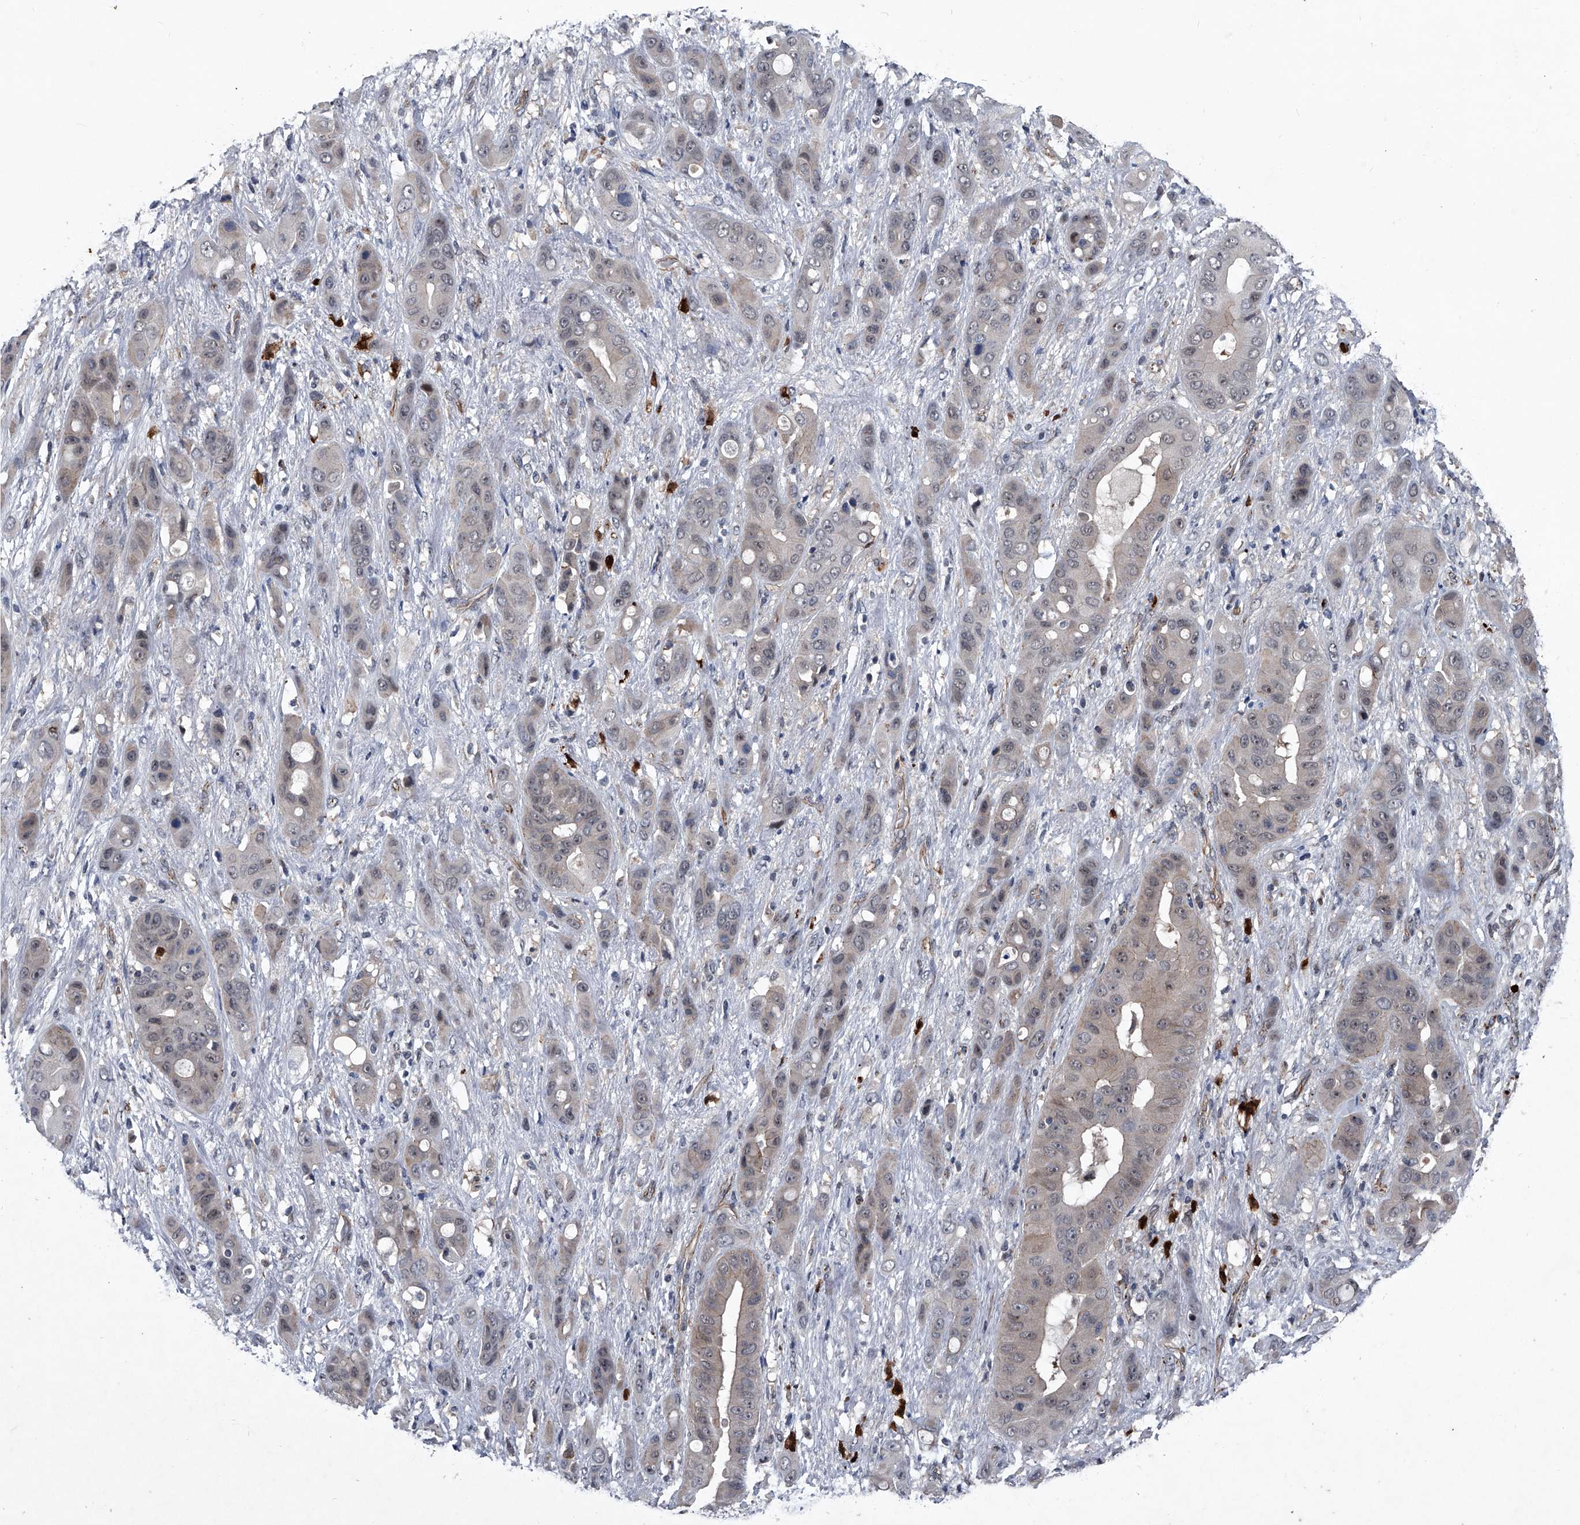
{"staining": {"intensity": "weak", "quantity": "25%-75%", "location": "cytoplasmic/membranous,nuclear"}, "tissue": "liver cancer", "cell_type": "Tumor cells", "image_type": "cancer", "snomed": [{"axis": "morphology", "description": "Cholangiocarcinoma"}, {"axis": "topography", "description": "Liver"}], "caption": "Immunohistochemical staining of human liver cancer (cholangiocarcinoma) exhibits low levels of weak cytoplasmic/membranous and nuclear staining in approximately 25%-75% of tumor cells.", "gene": "MAPKAP1", "patient": {"sex": "female", "age": 52}}